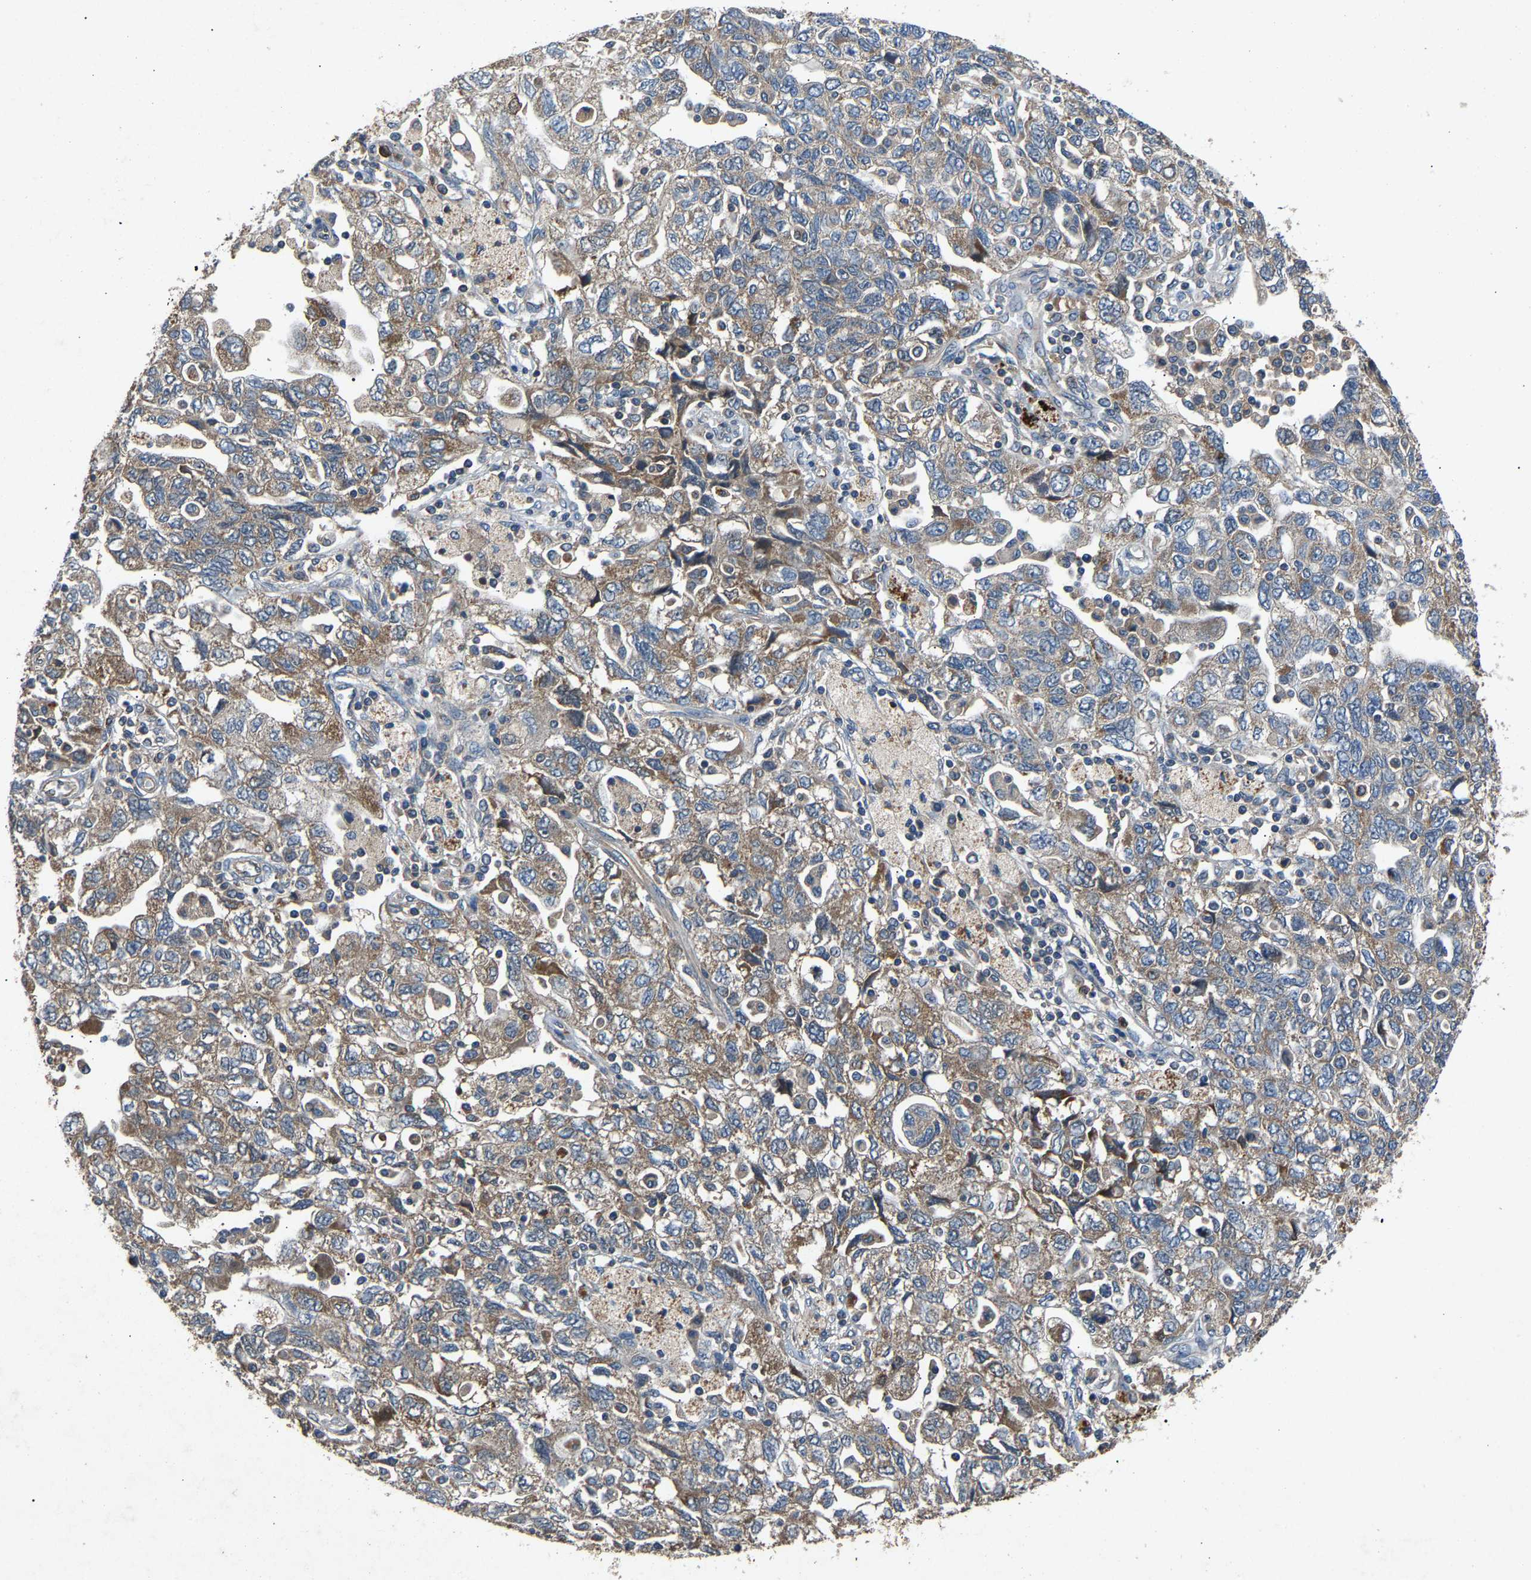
{"staining": {"intensity": "weak", "quantity": "25%-75%", "location": "cytoplasmic/membranous"}, "tissue": "ovarian cancer", "cell_type": "Tumor cells", "image_type": "cancer", "snomed": [{"axis": "morphology", "description": "Carcinoma, NOS"}, {"axis": "morphology", "description": "Cystadenocarcinoma, serous, NOS"}, {"axis": "topography", "description": "Ovary"}], "caption": "Ovarian cancer (serous cystadenocarcinoma) stained for a protein reveals weak cytoplasmic/membranous positivity in tumor cells. (DAB IHC with brightfield microscopy, high magnification).", "gene": "PPID", "patient": {"sex": "female", "age": 69}}